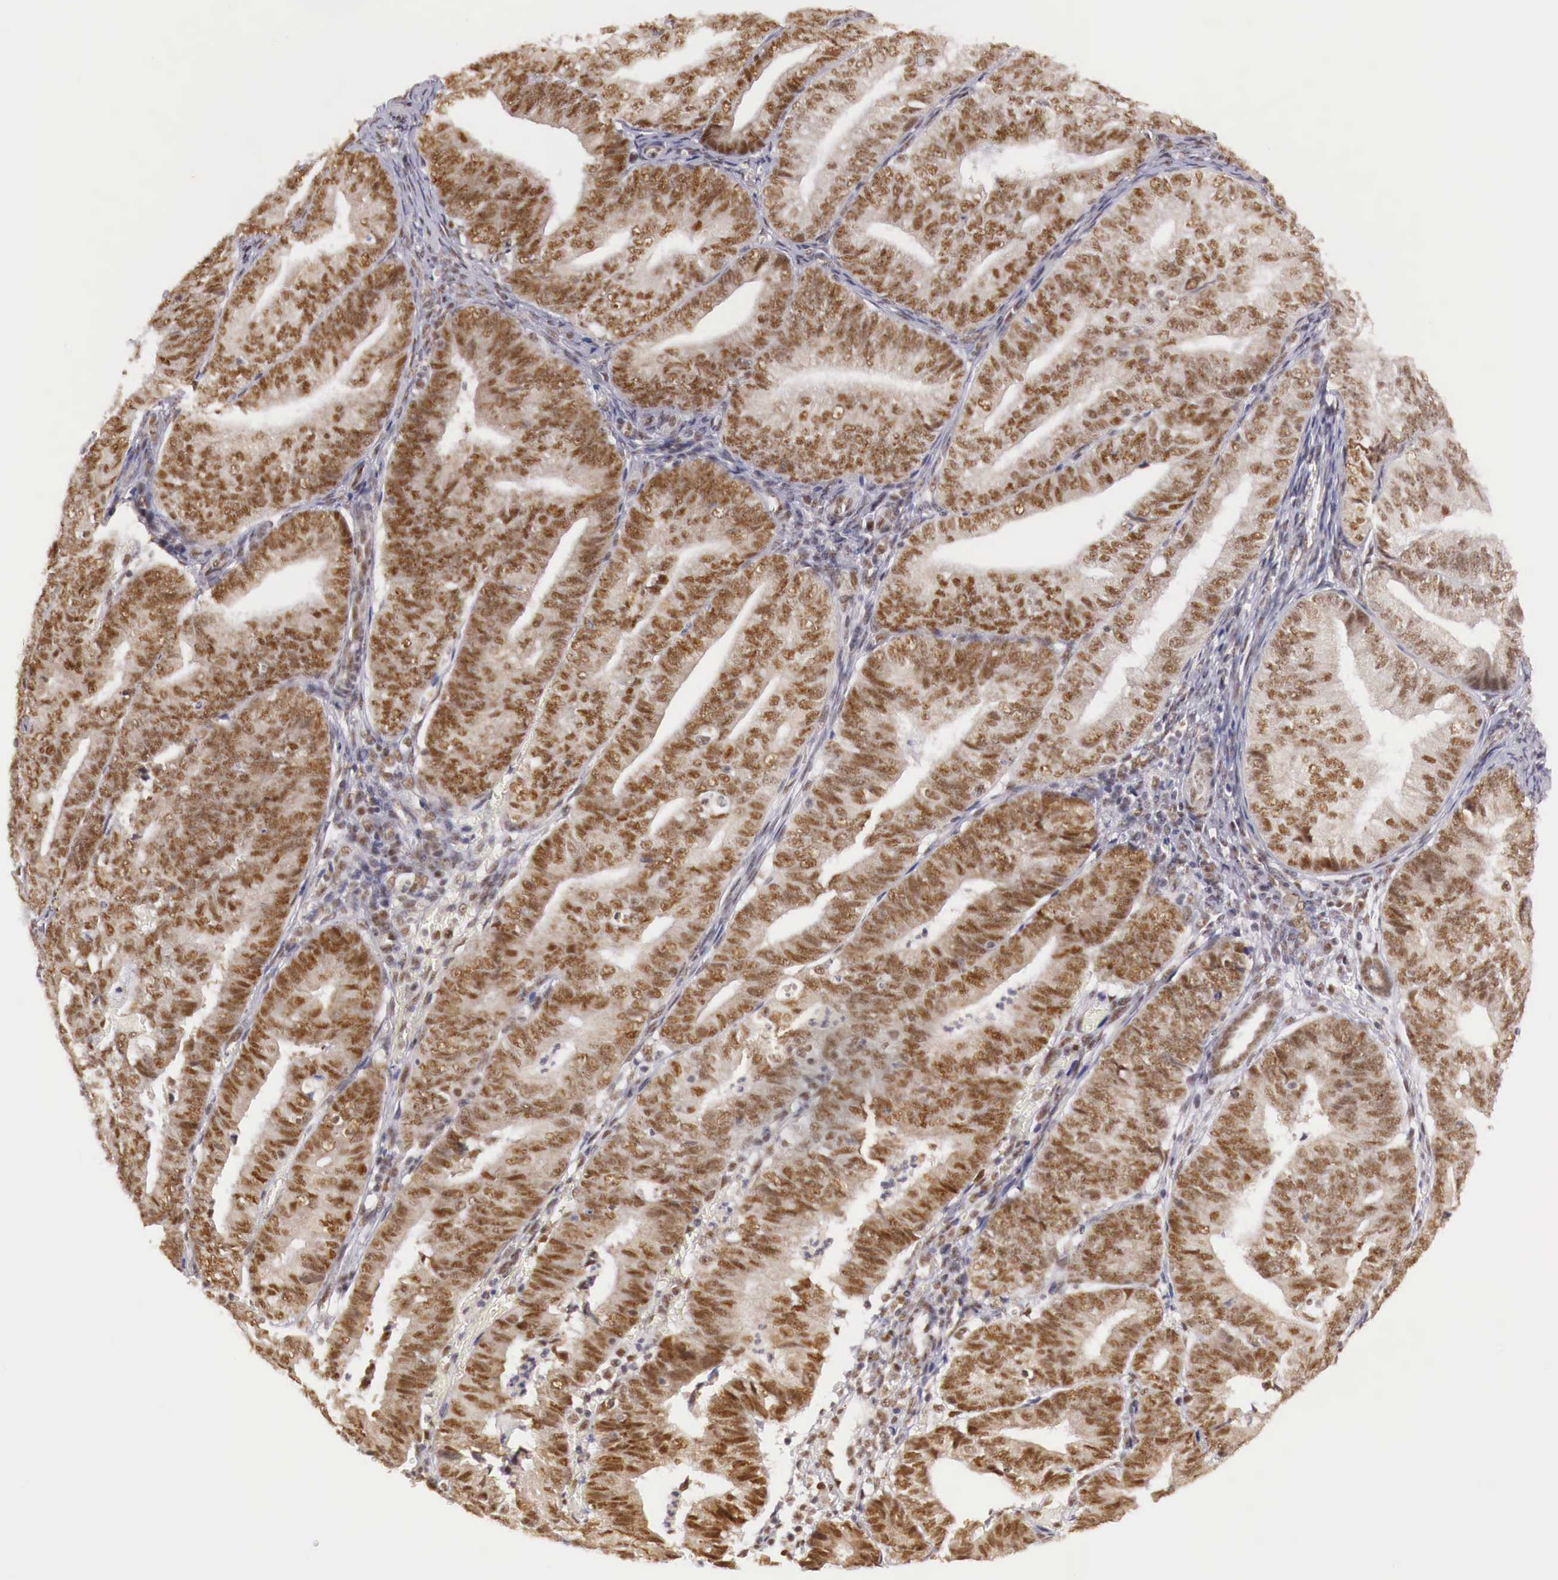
{"staining": {"intensity": "moderate", "quantity": ">75%", "location": "cytoplasmic/membranous,nuclear"}, "tissue": "endometrial cancer", "cell_type": "Tumor cells", "image_type": "cancer", "snomed": [{"axis": "morphology", "description": "Adenocarcinoma, NOS"}, {"axis": "topography", "description": "Endometrium"}], "caption": "Immunohistochemical staining of human endometrial cancer reveals medium levels of moderate cytoplasmic/membranous and nuclear staining in approximately >75% of tumor cells.", "gene": "GPKOW", "patient": {"sex": "female", "age": 66}}